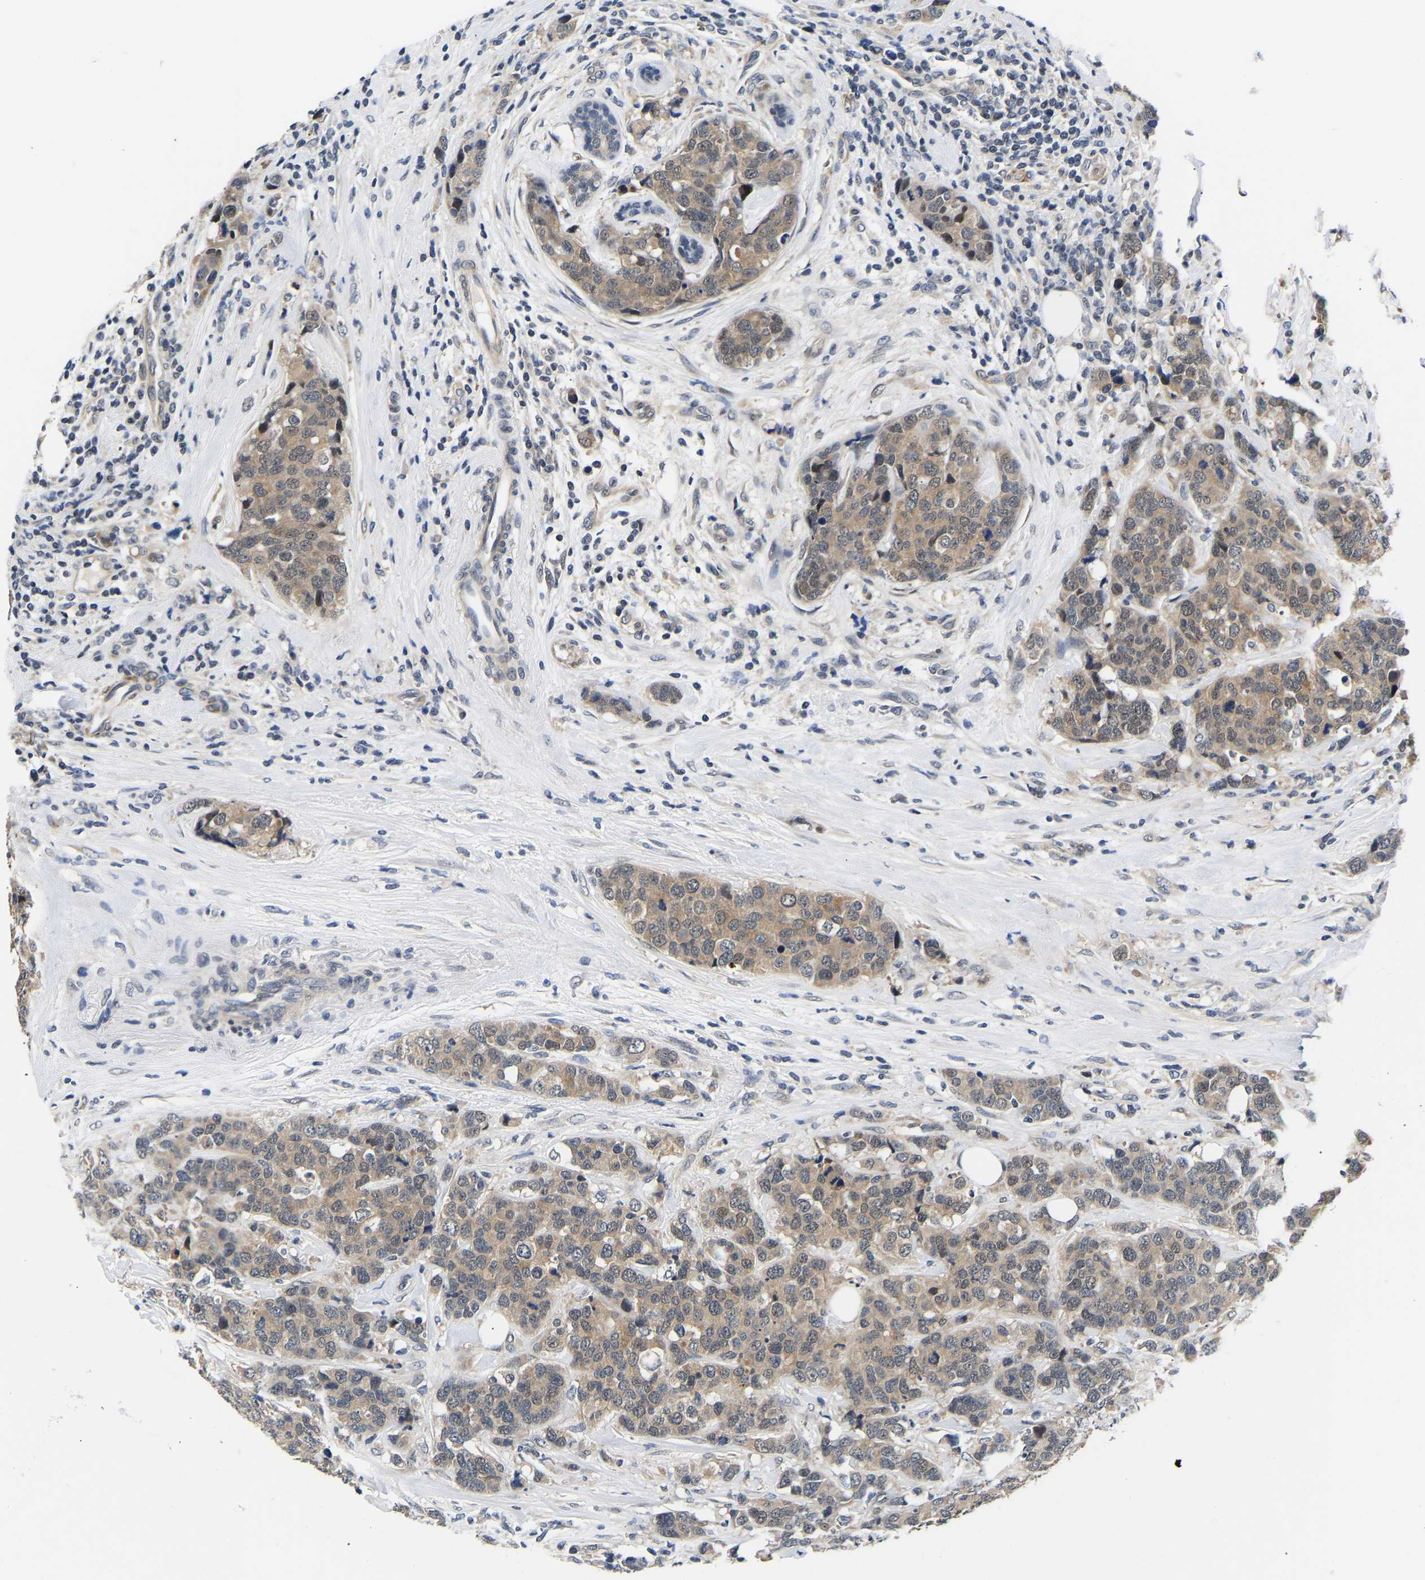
{"staining": {"intensity": "weak", "quantity": ">75%", "location": "cytoplasmic/membranous"}, "tissue": "breast cancer", "cell_type": "Tumor cells", "image_type": "cancer", "snomed": [{"axis": "morphology", "description": "Lobular carcinoma"}, {"axis": "topography", "description": "Breast"}], "caption": "IHC micrograph of human lobular carcinoma (breast) stained for a protein (brown), which shows low levels of weak cytoplasmic/membranous expression in about >75% of tumor cells.", "gene": "METTL16", "patient": {"sex": "female", "age": 59}}